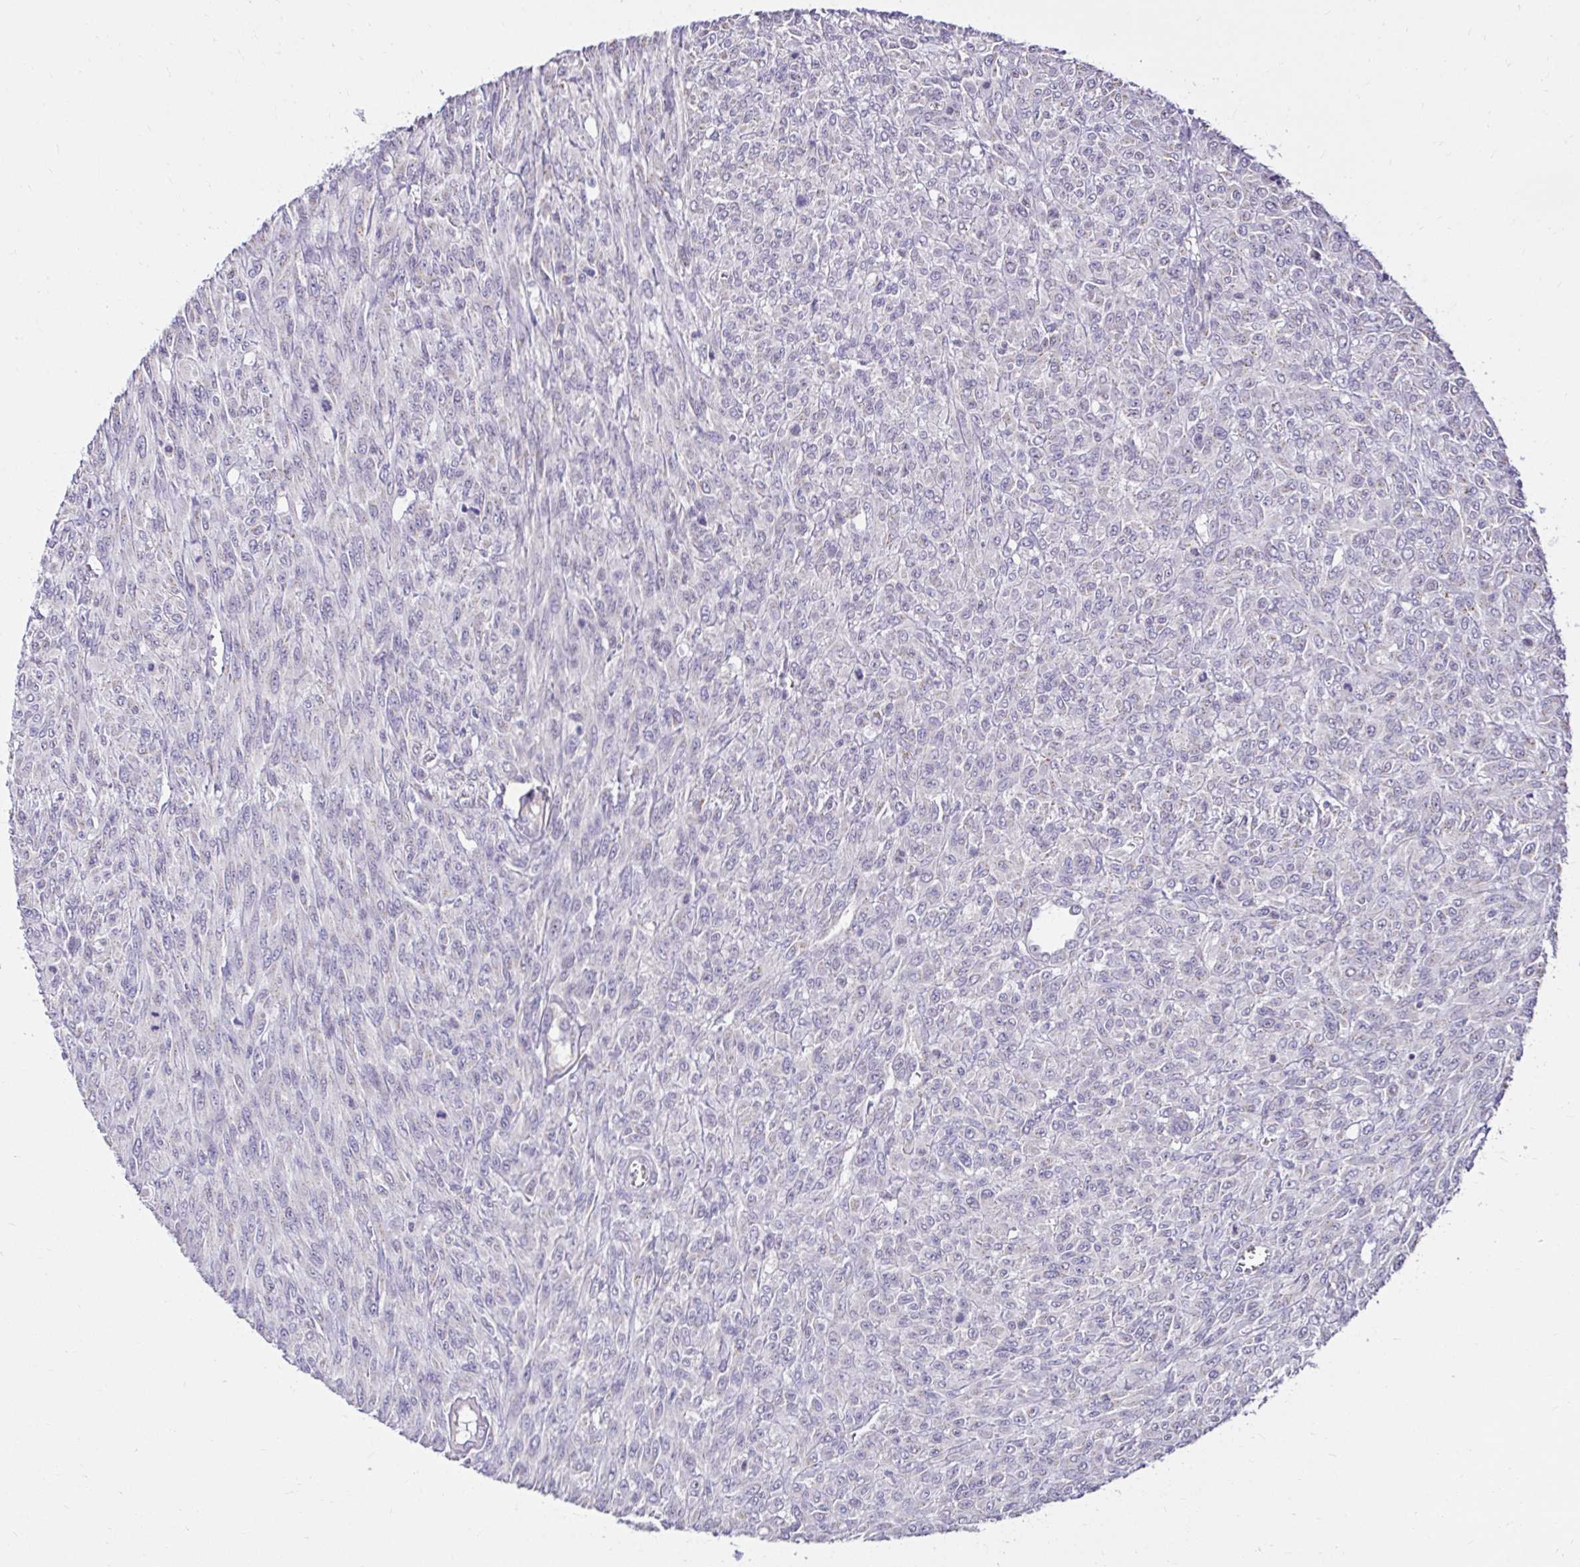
{"staining": {"intensity": "negative", "quantity": "none", "location": "none"}, "tissue": "renal cancer", "cell_type": "Tumor cells", "image_type": "cancer", "snomed": [{"axis": "morphology", "description": "Adenocarcinoma, NOS"}, {"axis": "topography", "description": "Kidney"}], "caption": "This is an immunohistochemistry image of human renal cancer. There is no expression in tumor cells.", "gene": "KIAA1210", "patient": {"sex": "male", "age": 58}}